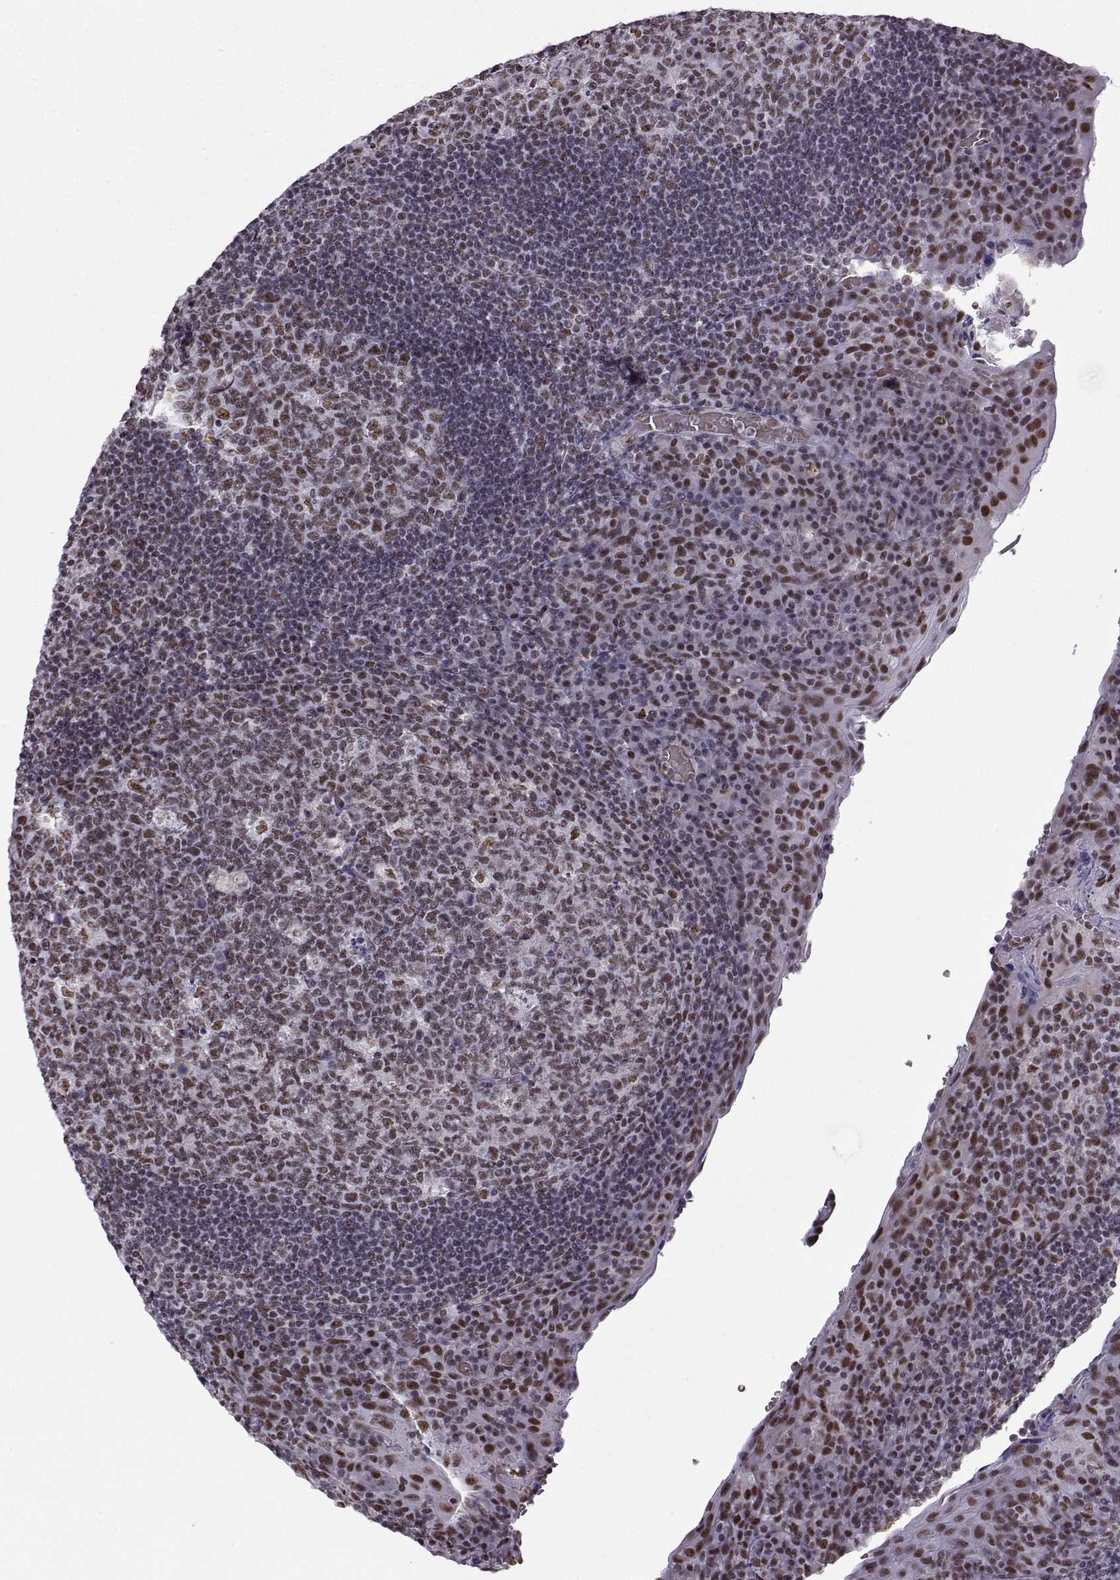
{"staining": {"intensity": "moderate", "quantity": "25%-75%", "location": "nuclear"}, "tissue": "tonsil", "cell_type": "Germinal center cells", "image_type": "normal", "snomed": [{"axis": "morphology", "description": "Normal tissue, NOS"}, {"axis": "topography", "description": "Tonsil"}], "caption": "Tonsil stained for a protein (brown) shows moderate nuclear positive expression in about 25%-75% of germinal center cells.", "gene": "CCNK", "patient": {"sex": "male", "age": 17}}